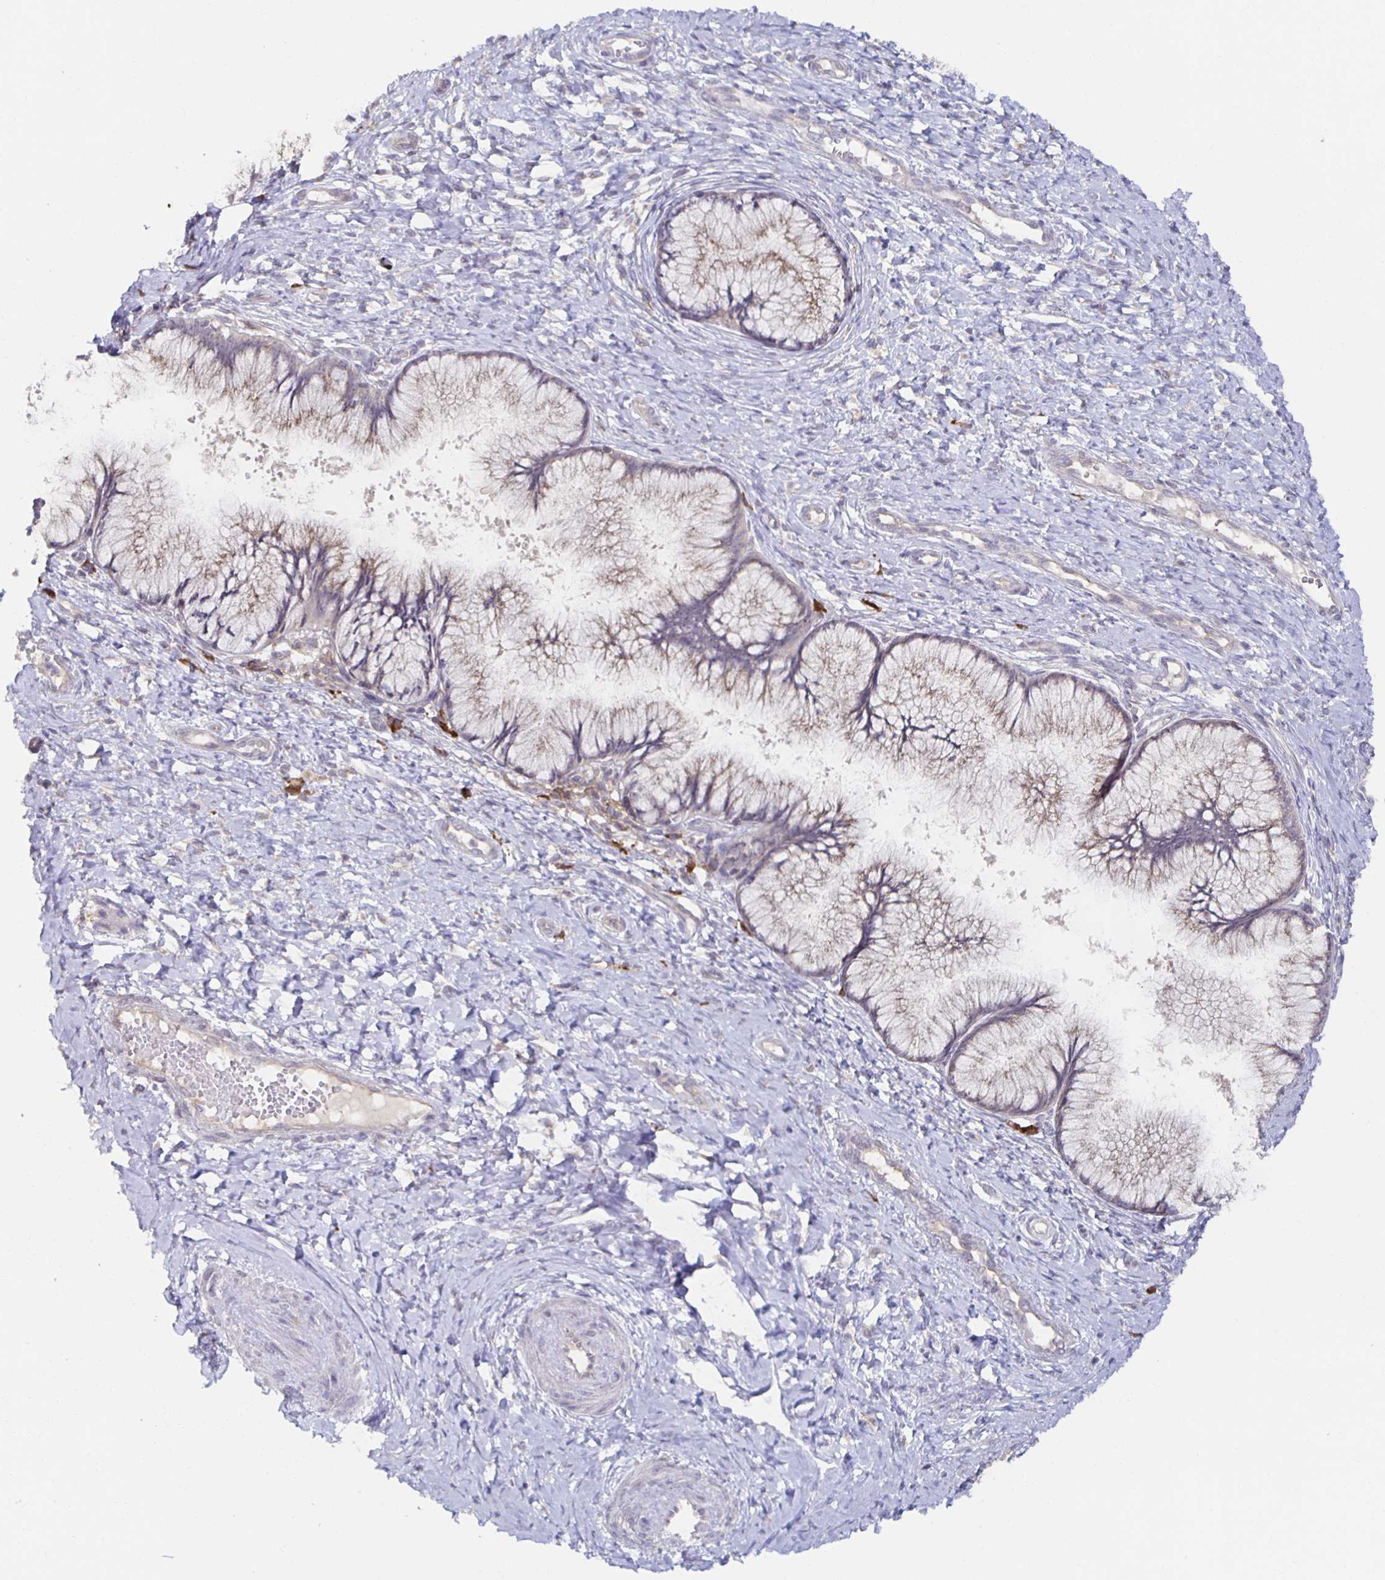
{"staining": {"intensity": "weak", "quantity": "25%-75%", "location": "cytoplasmic/membranous"}, "tissue": "cervix", "cell_type": "Glandular cells", "image_type": "normal", "snomed": [{"axis": "morphology", "description": "Normal tissue, NOS"}, {"axis": "topography", "description": "Cervix"}], "caption": "The histopathology image shows staining of normal cervix, revealing weak cytoplasmic/membranous protein staining (brown color) within glandular cells.", "gene": "BAD", "patient": {"sex": "female", "age": 37}}